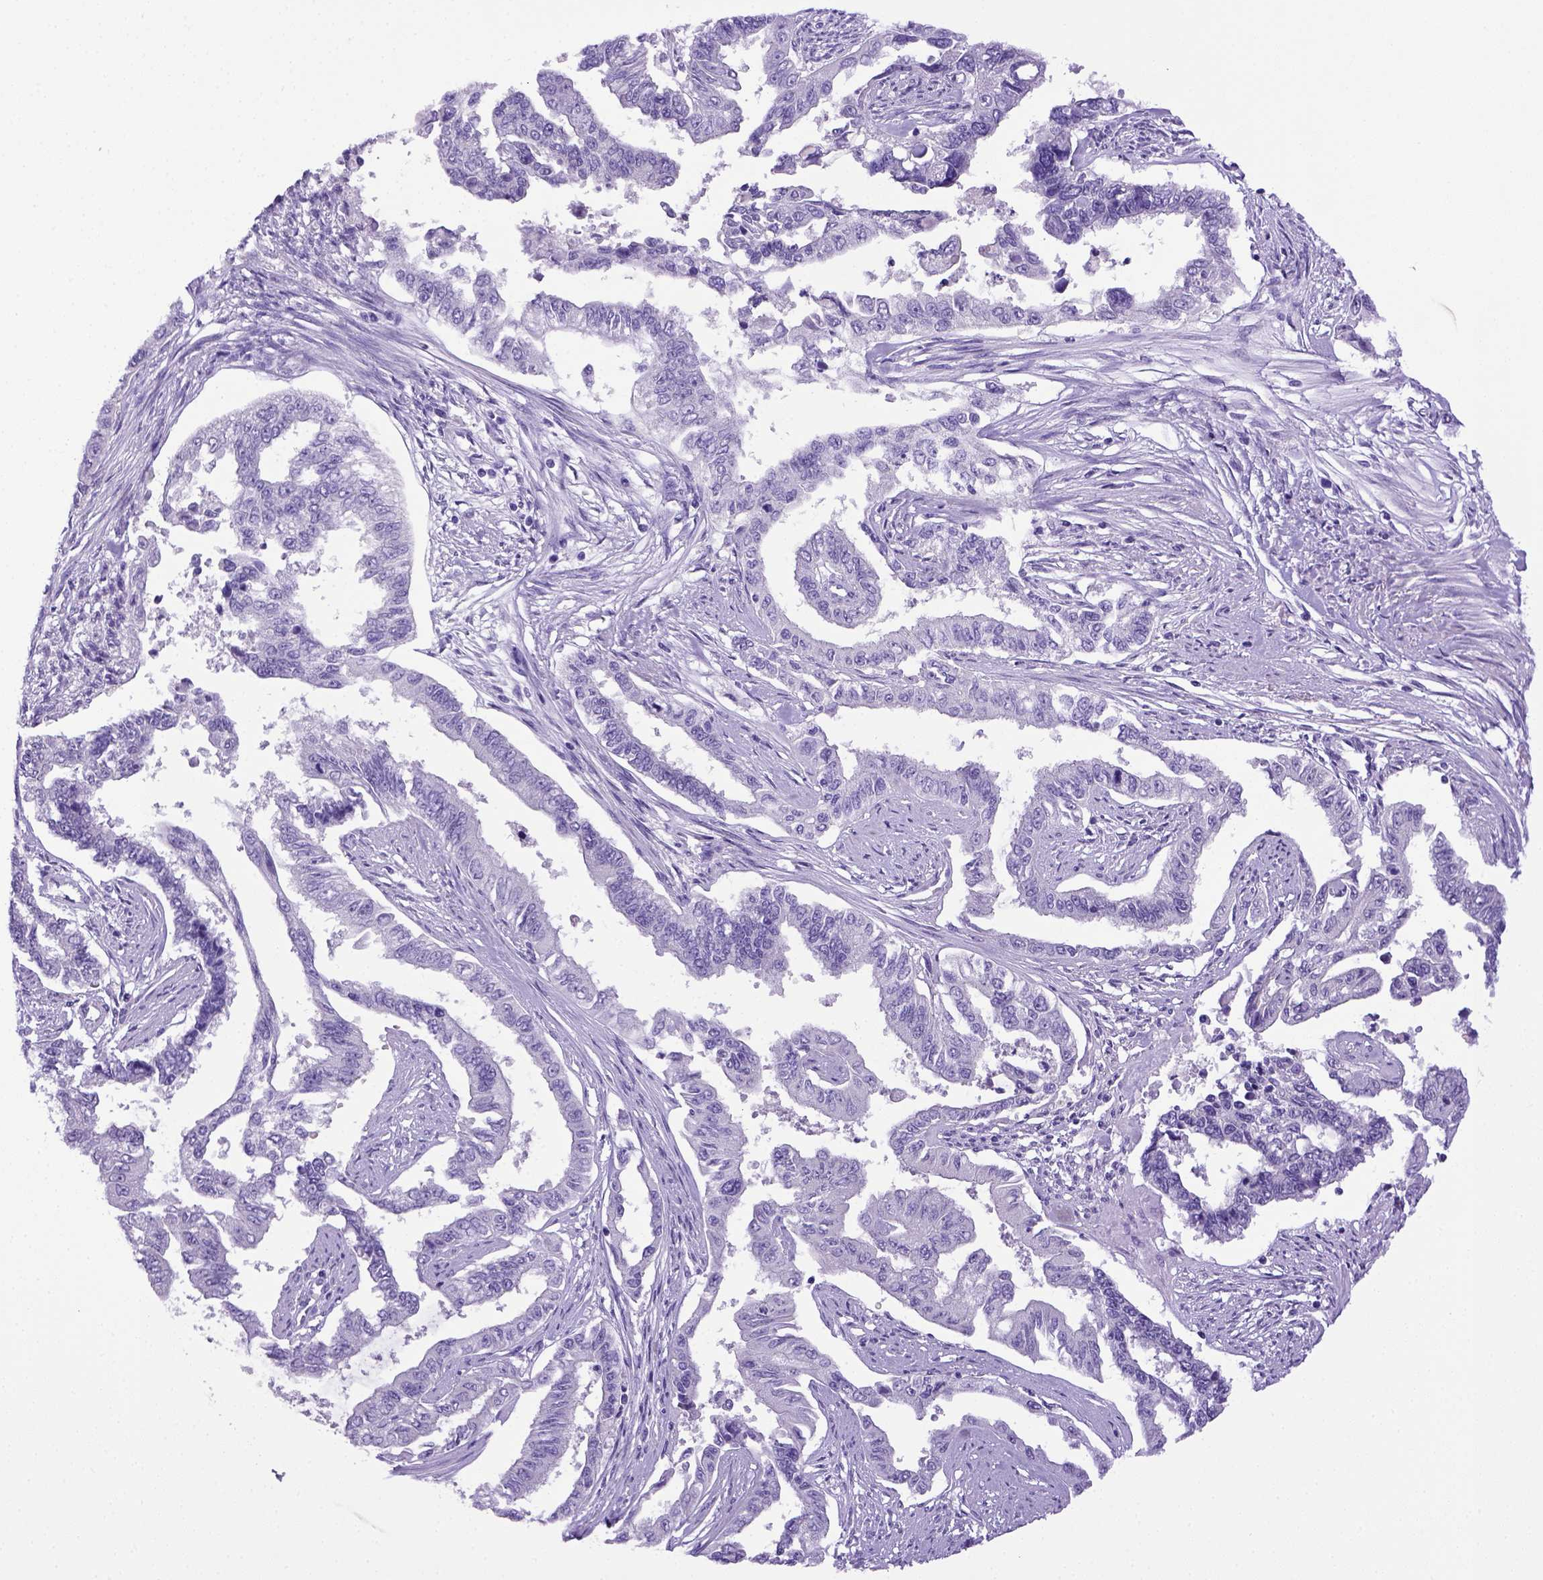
{"staining": {"intensity": "negative", "quantity": "none", "location": "none"}, "tissue": "endometrial cancer", "cell_type": "Tumor cells", "image_type": "cancer", "snomed": [{"axis": "morphology", "description": "Adenocarcinoma, NOS"}, {"axis": "topography", "description": "Uterus"}], "caption": "Immunohistochemistry (IHC) of human endometrial adenocarcinoma reveals no positivity in tumor cells.", "gene": "ITIH4", "patient": {"sex": "female", "age": 59}}